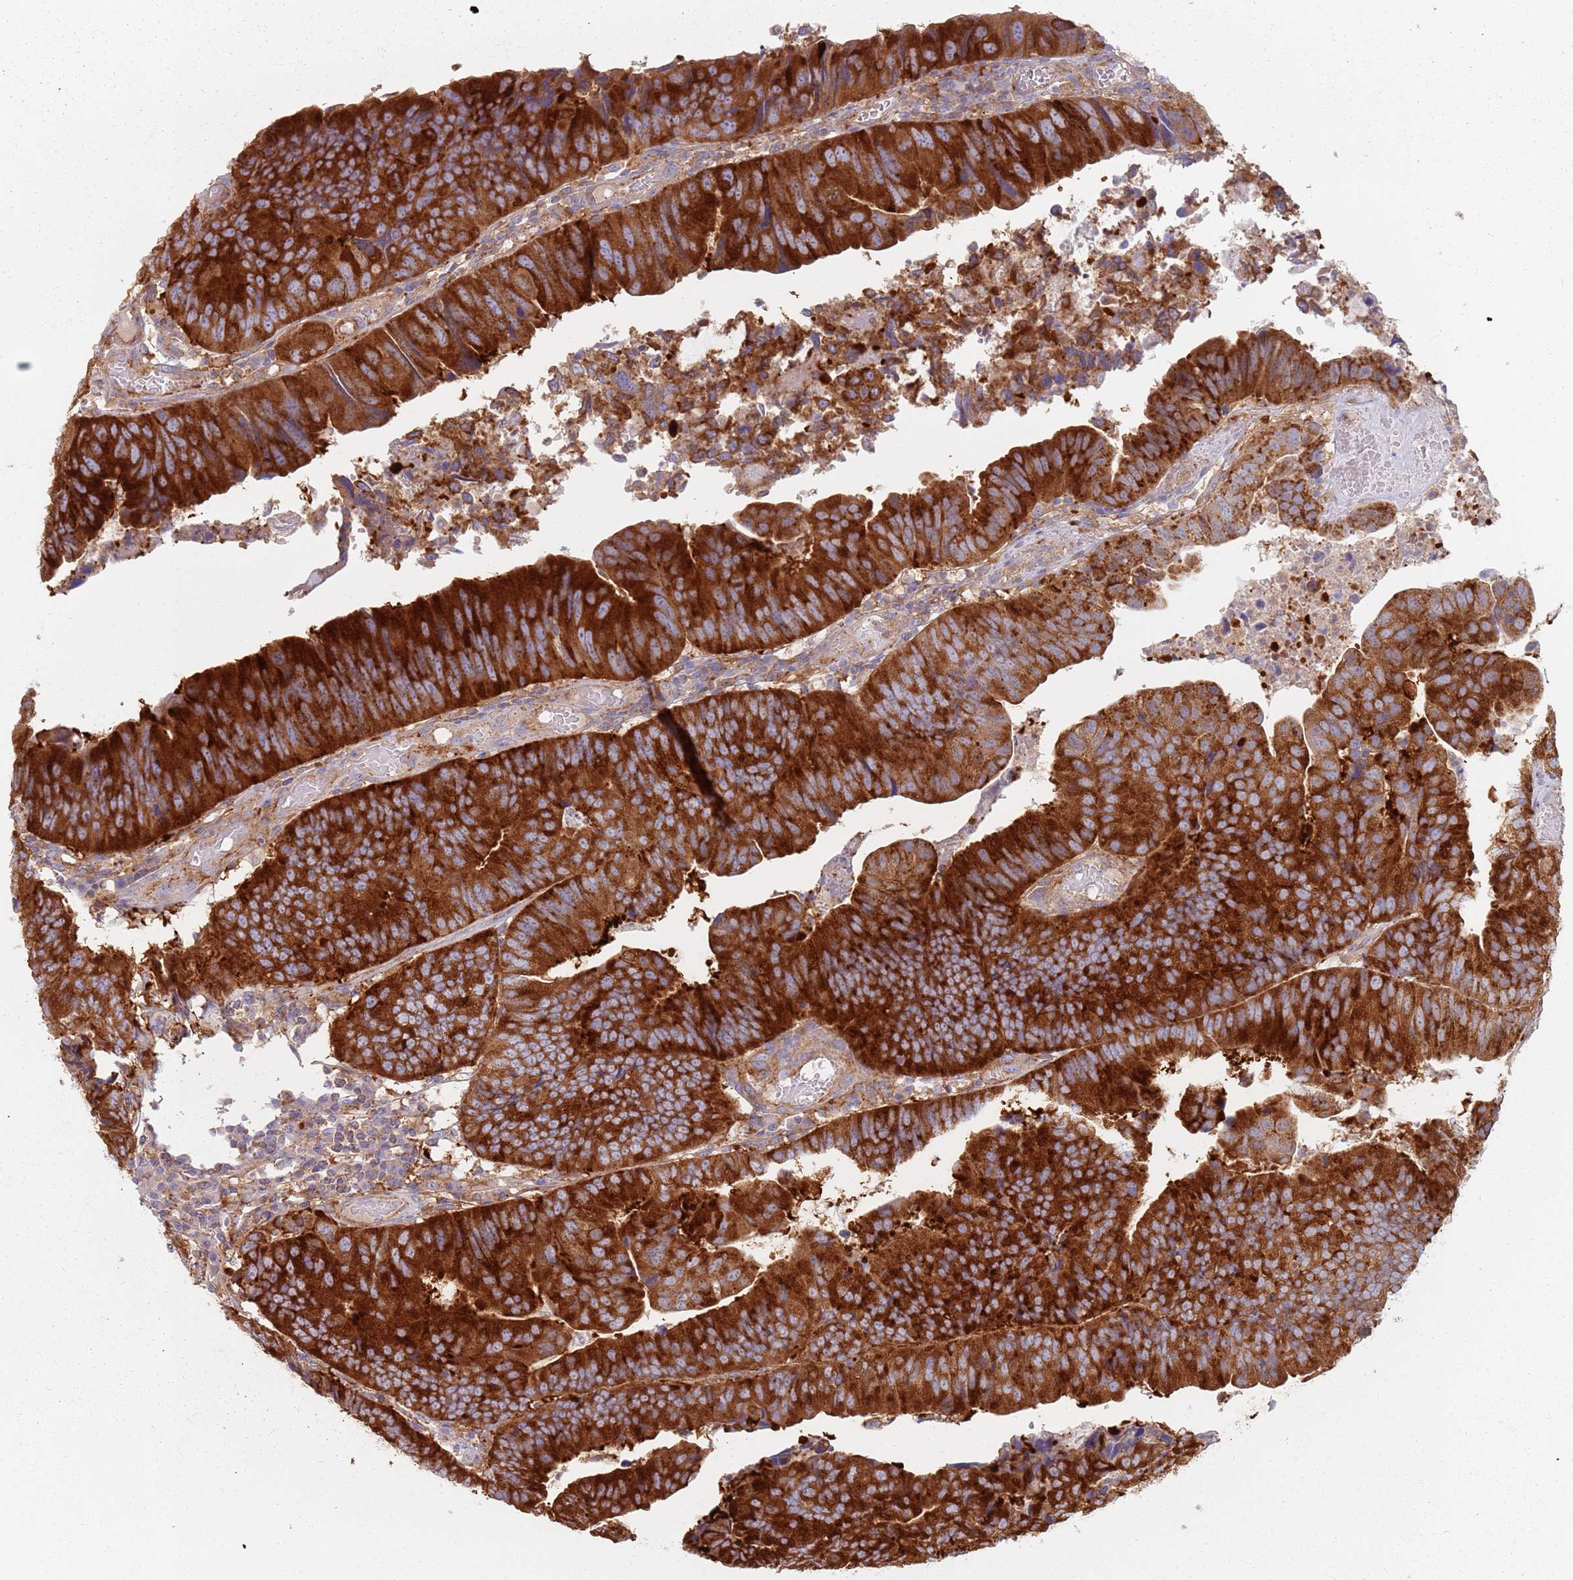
{"staining": {"intensity": "strong", "quantity": ">75%", "location": "cytoplasmic/membranous"}, "tissue": "colorectal cancer", "cell_type": "Tumor cells", "image_type": "cancer", "snomed": [{"axis": "morphology", "description": "Adenocarcinoma, NOS"}, {"axis": "topography", "description": "Colon"}], "caption": "This is a photomicrograph of immunohistochemistry (IHC) staining of colorectal cancer (adenocarcinoma), which shows strong expression in the cytoplasmic/membranous of tumor cells.", "gene": "TPD52L2", "patient": {"sex": "female", "age": 67}}